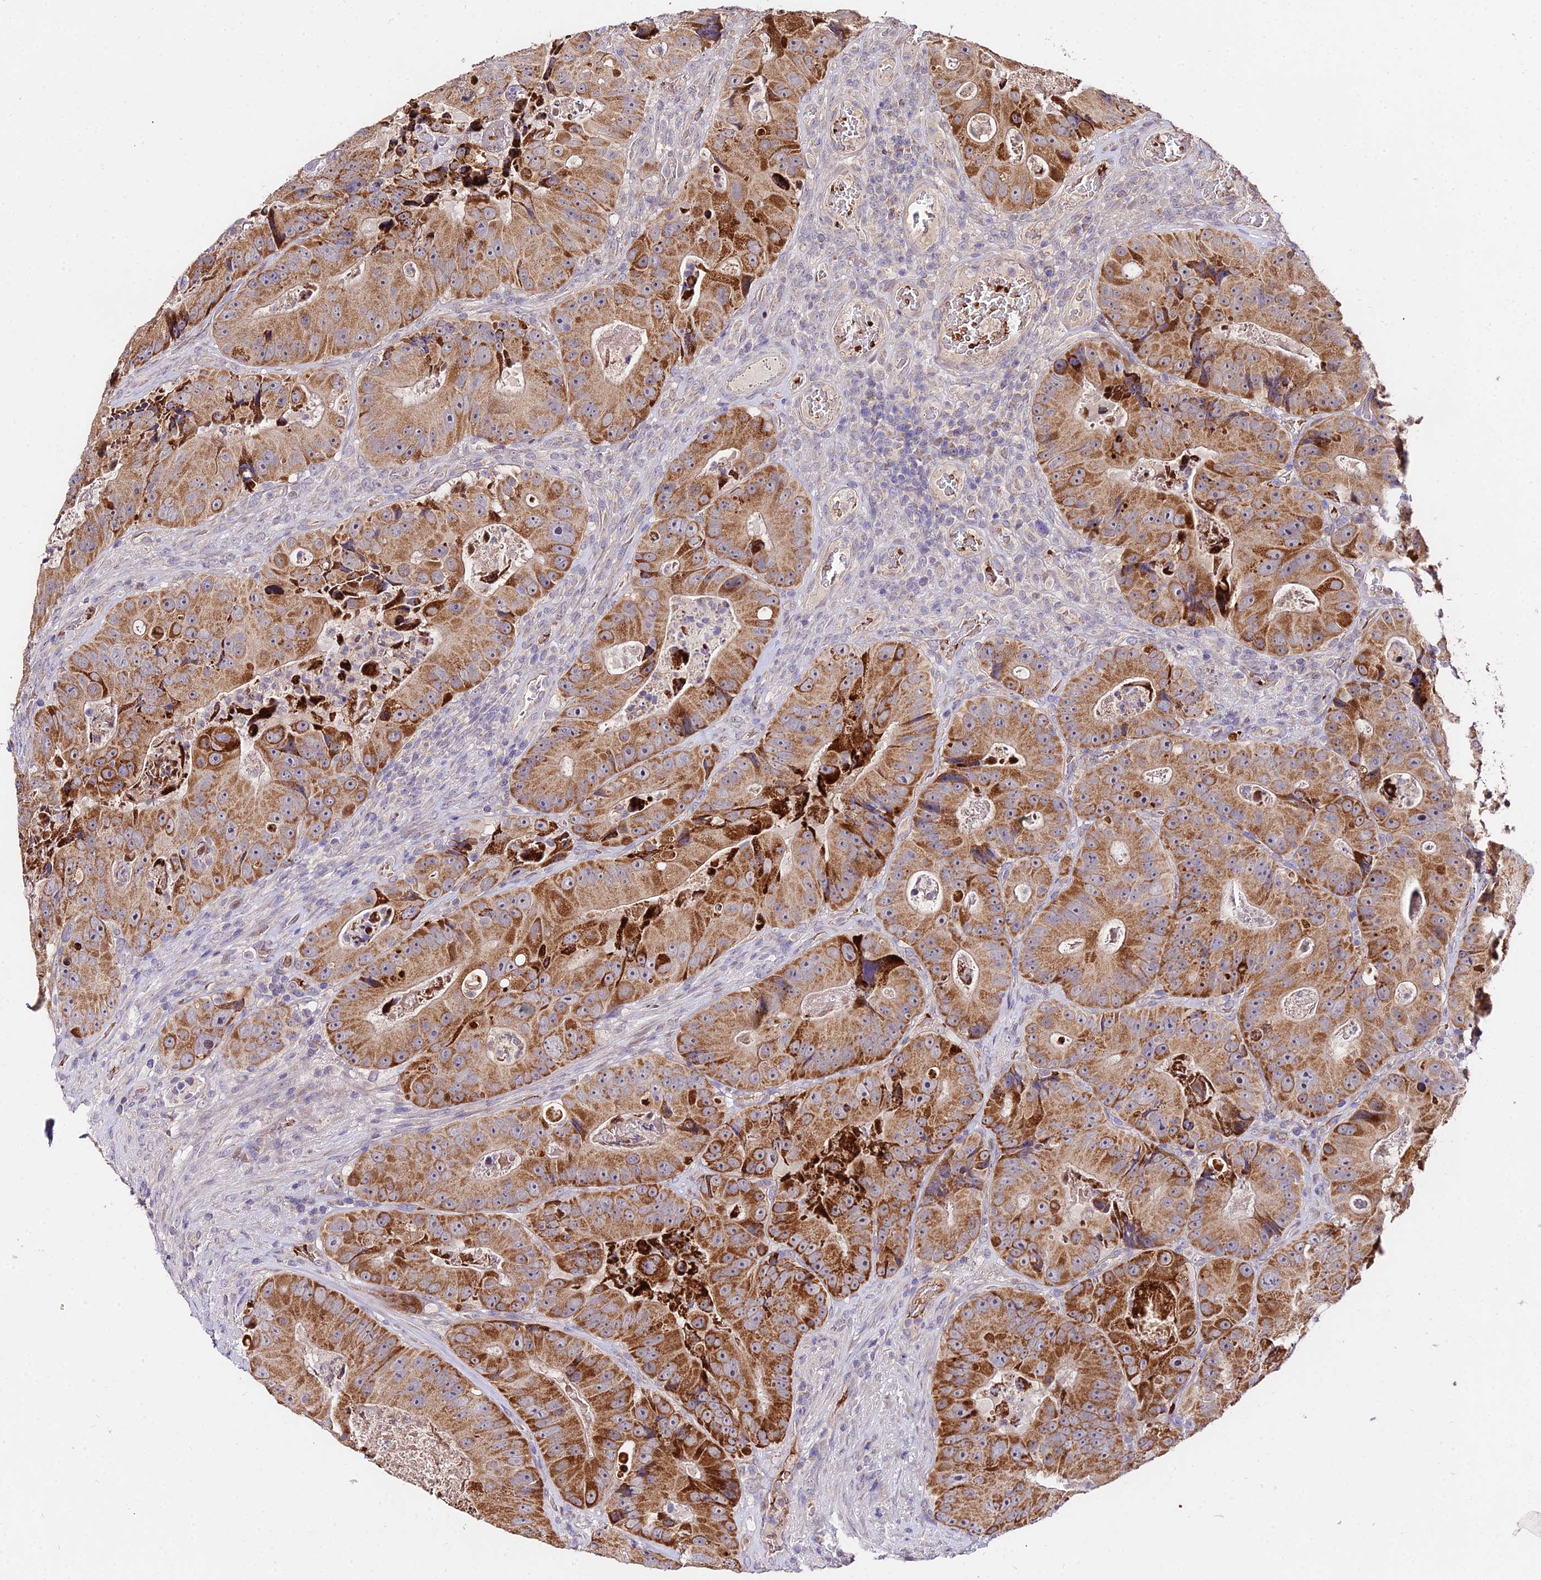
{"staining": {"intensity": "moderate", "quantity": ">75%", "location": "cytoplasmic/membranous"}, "tissue": "colorectal cancer", "cell_type": "Tumor cells", "image_type": "cancer", "snomed": [{"axis": "morphology", "description": "Adenocarcinoma, NOS"}, {"axis": "topography", "description": "Colon"}], "caption": "IHC histopathology image of neoplastic tissue: colorectal cancer stained using immunohistochemistry displays medium levels of moderate protein expression localized specifically in the cytoplasmic/membranous of tumor cells, appearing as a cytoplasmic/membranous brown color.", "gene": "WDR5B", "patient": {"sex": "female", "age": 86}}